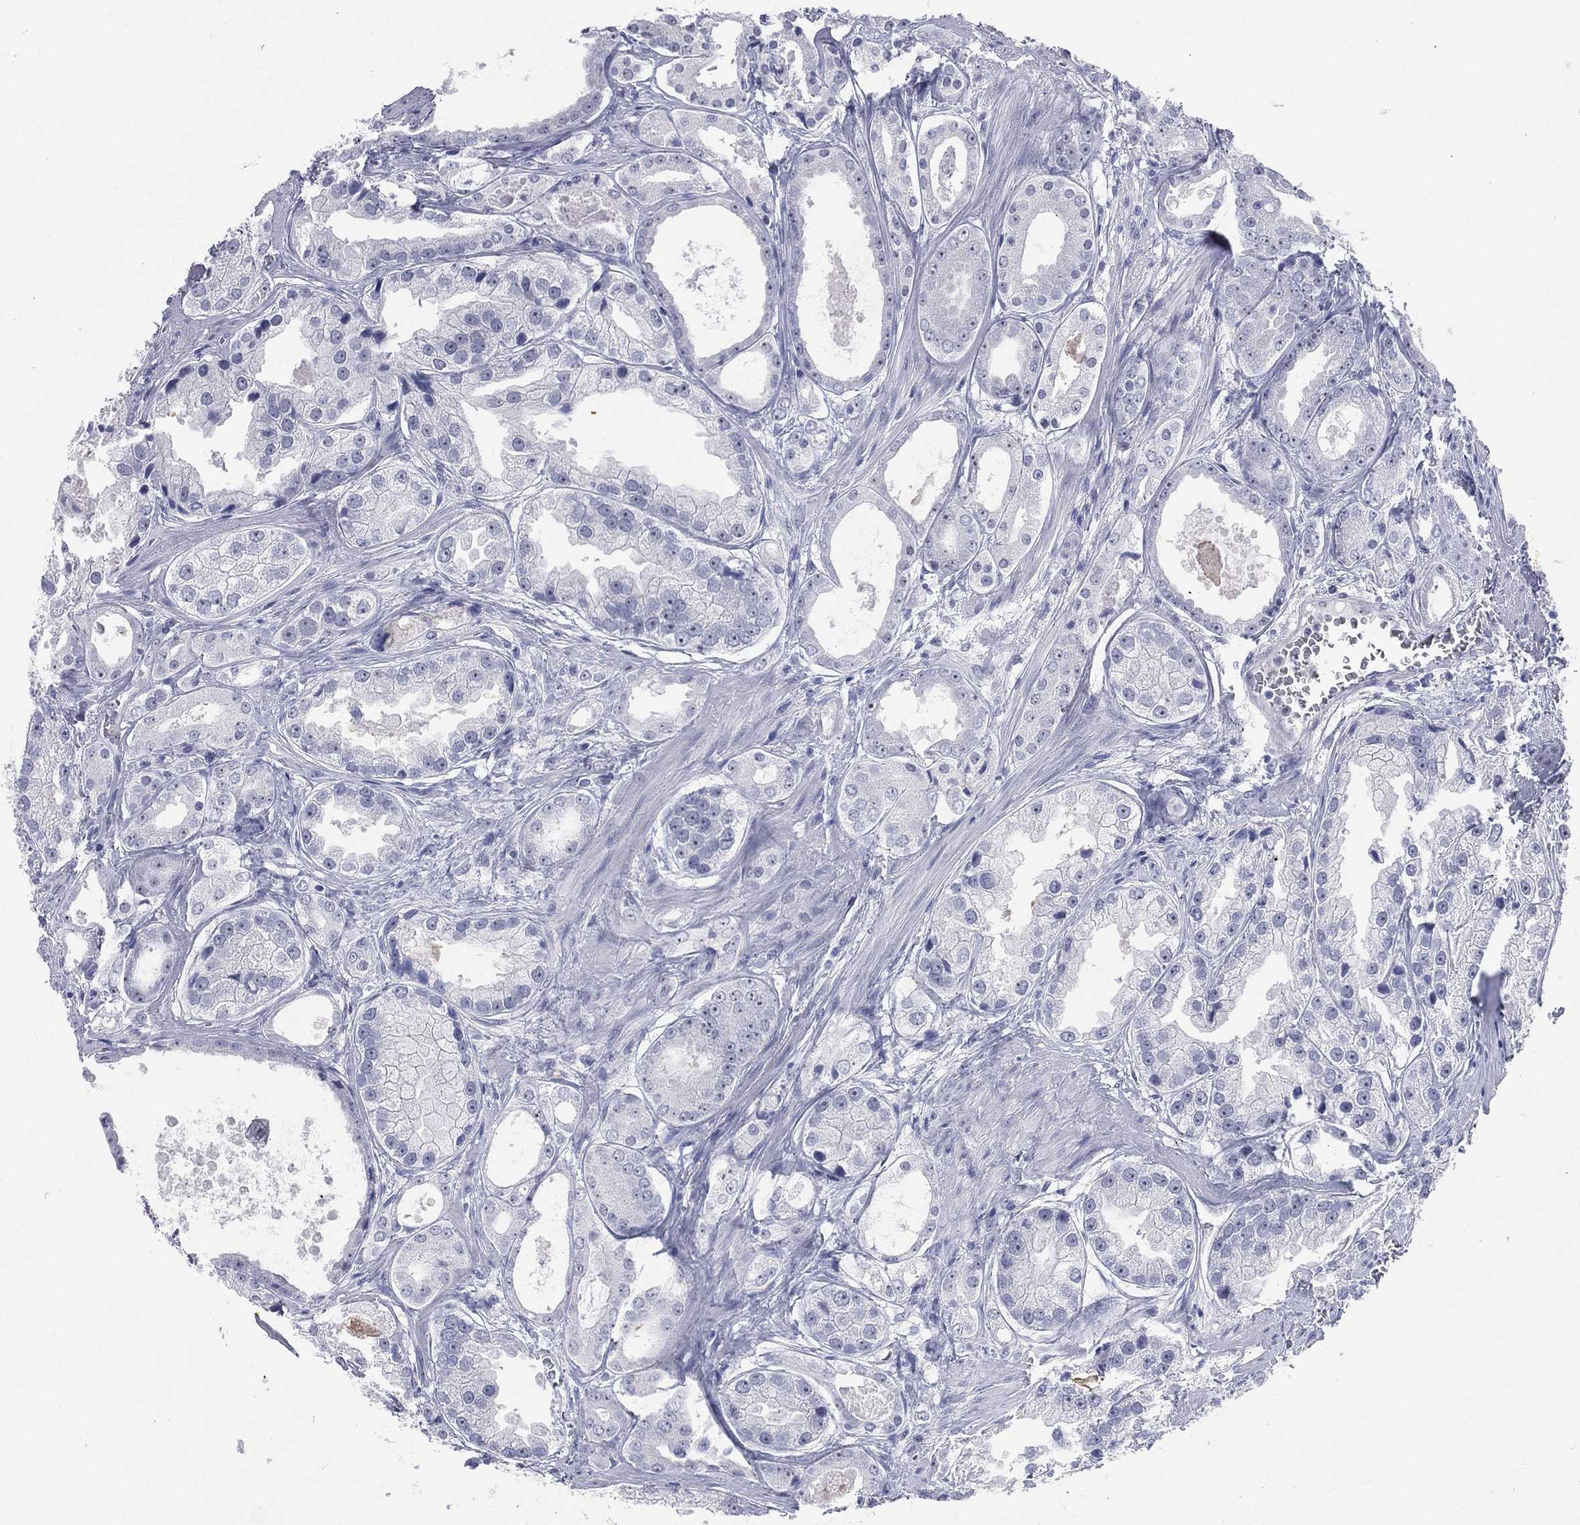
{"staining": {"intensity": "negative", "quantity": "none", "location": "none"}, "tissue": "prostate cancer", "cell_type": "Tumor cells", "image_type": "cancer", "snomed": [{"axis": "morphology", "description": "Adenocarcinoma, NOS"}, {"axis": "topography", "description": "Prostate"}], "caption": "The photomicrograph demonstrates no significant expression in tumor cells of prostate cancer.", "gene": "CD22", "patient": {"sex": "male", "age": 61}}